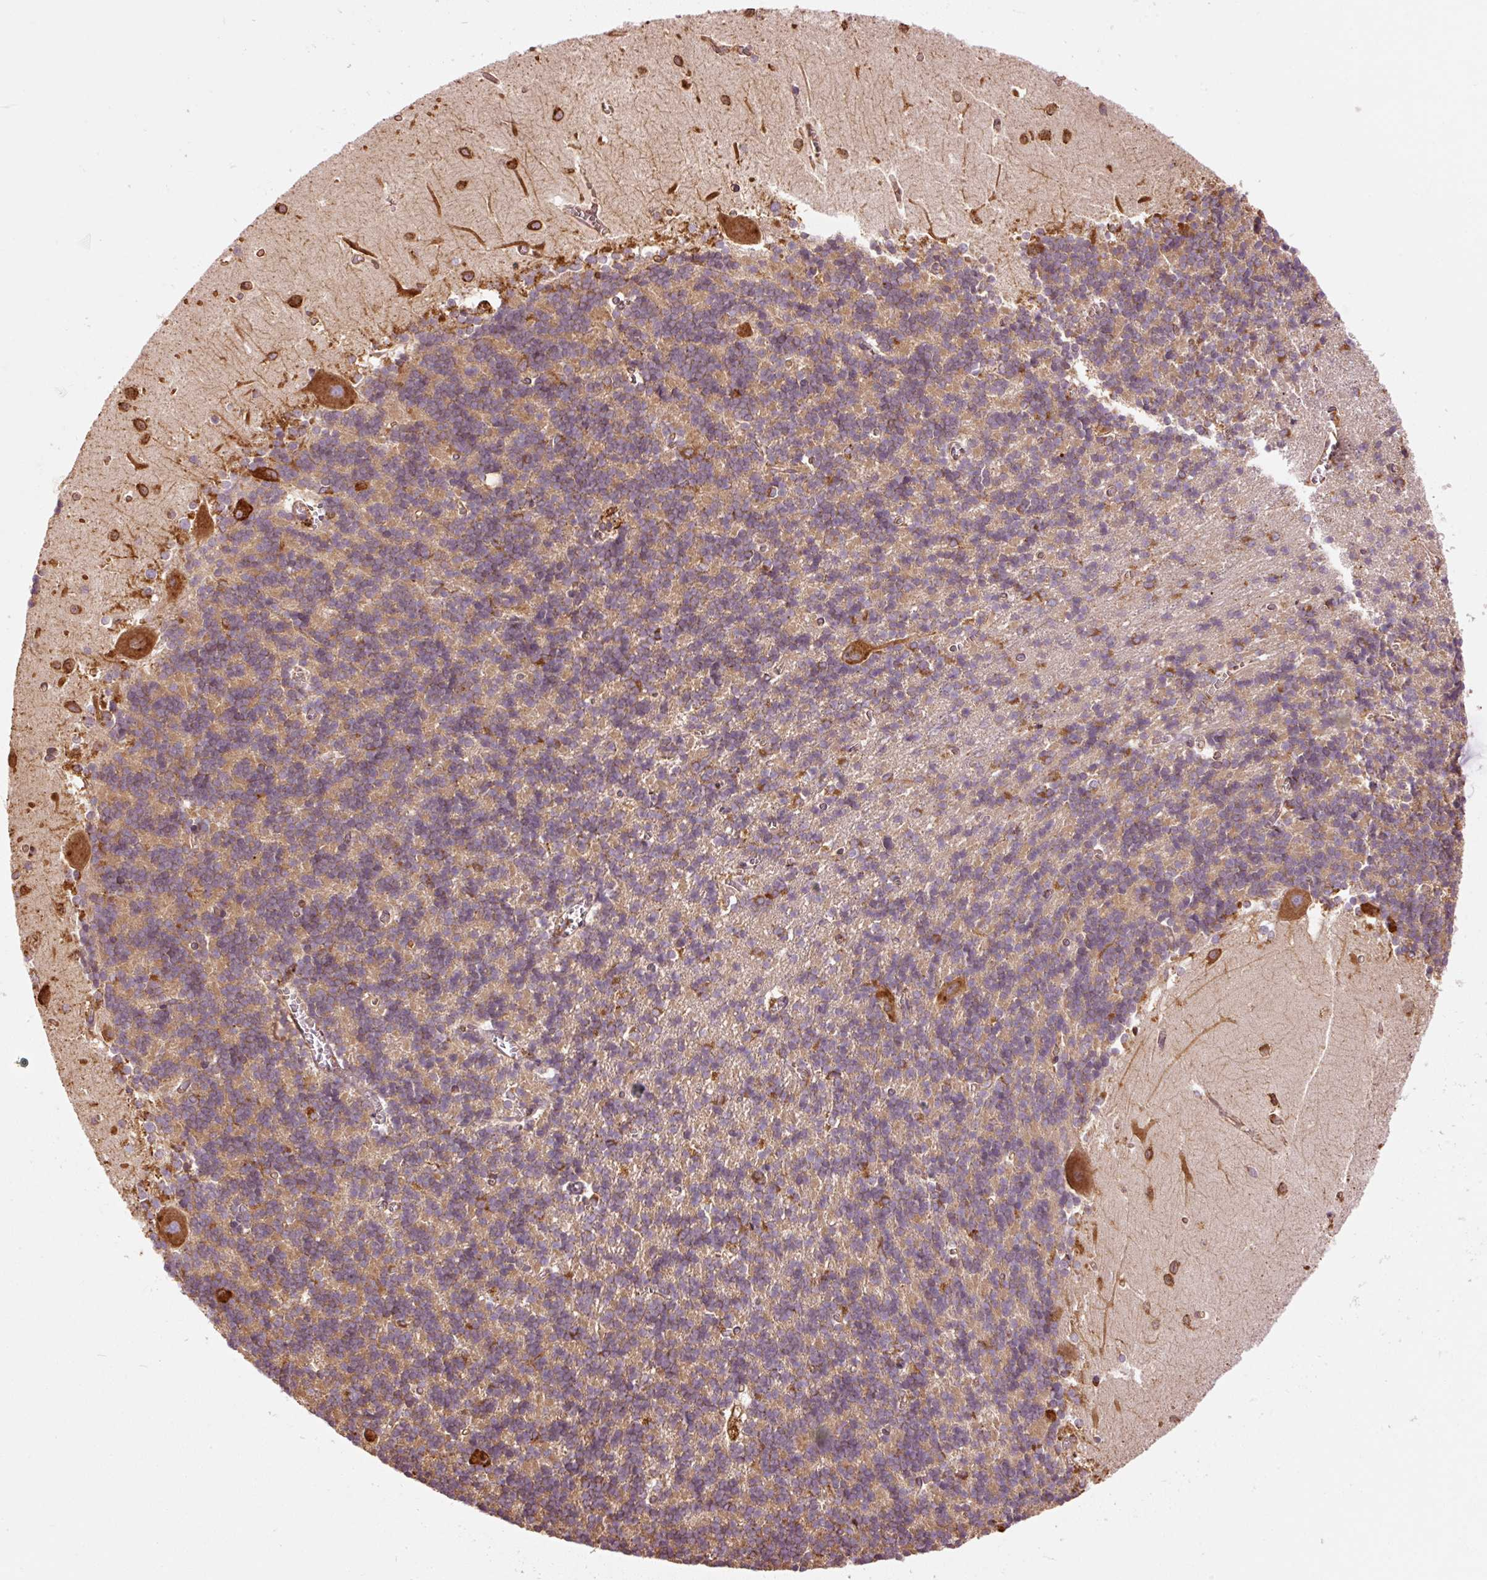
{"staining": {"intensity": "weak", "quantity": "25%-75%", "location": "cytoplasmic/membranous"}, "tissue": "cerebellum", "cell_type": "Cells in granular layer", "image_type": "normal", "snomed": [{"axis": "morphology", "description": "Normal tissue, NOS"}, {"axis": "topography", "description": "Cerebellum"}], "caption": "A brown stain highlights weak cytoplasmic/membranous positivity of a protein in cells in granular layer of normal human cerebellum. The staining is performed using DAB (3,3'-diaminobenzidine) brown chromogen to label protein expression. The nuclei are counter-stained blue using hematoxylin.", "gene": "ENSG00000256500", "patient": {"sex": "male", "age": 37}}